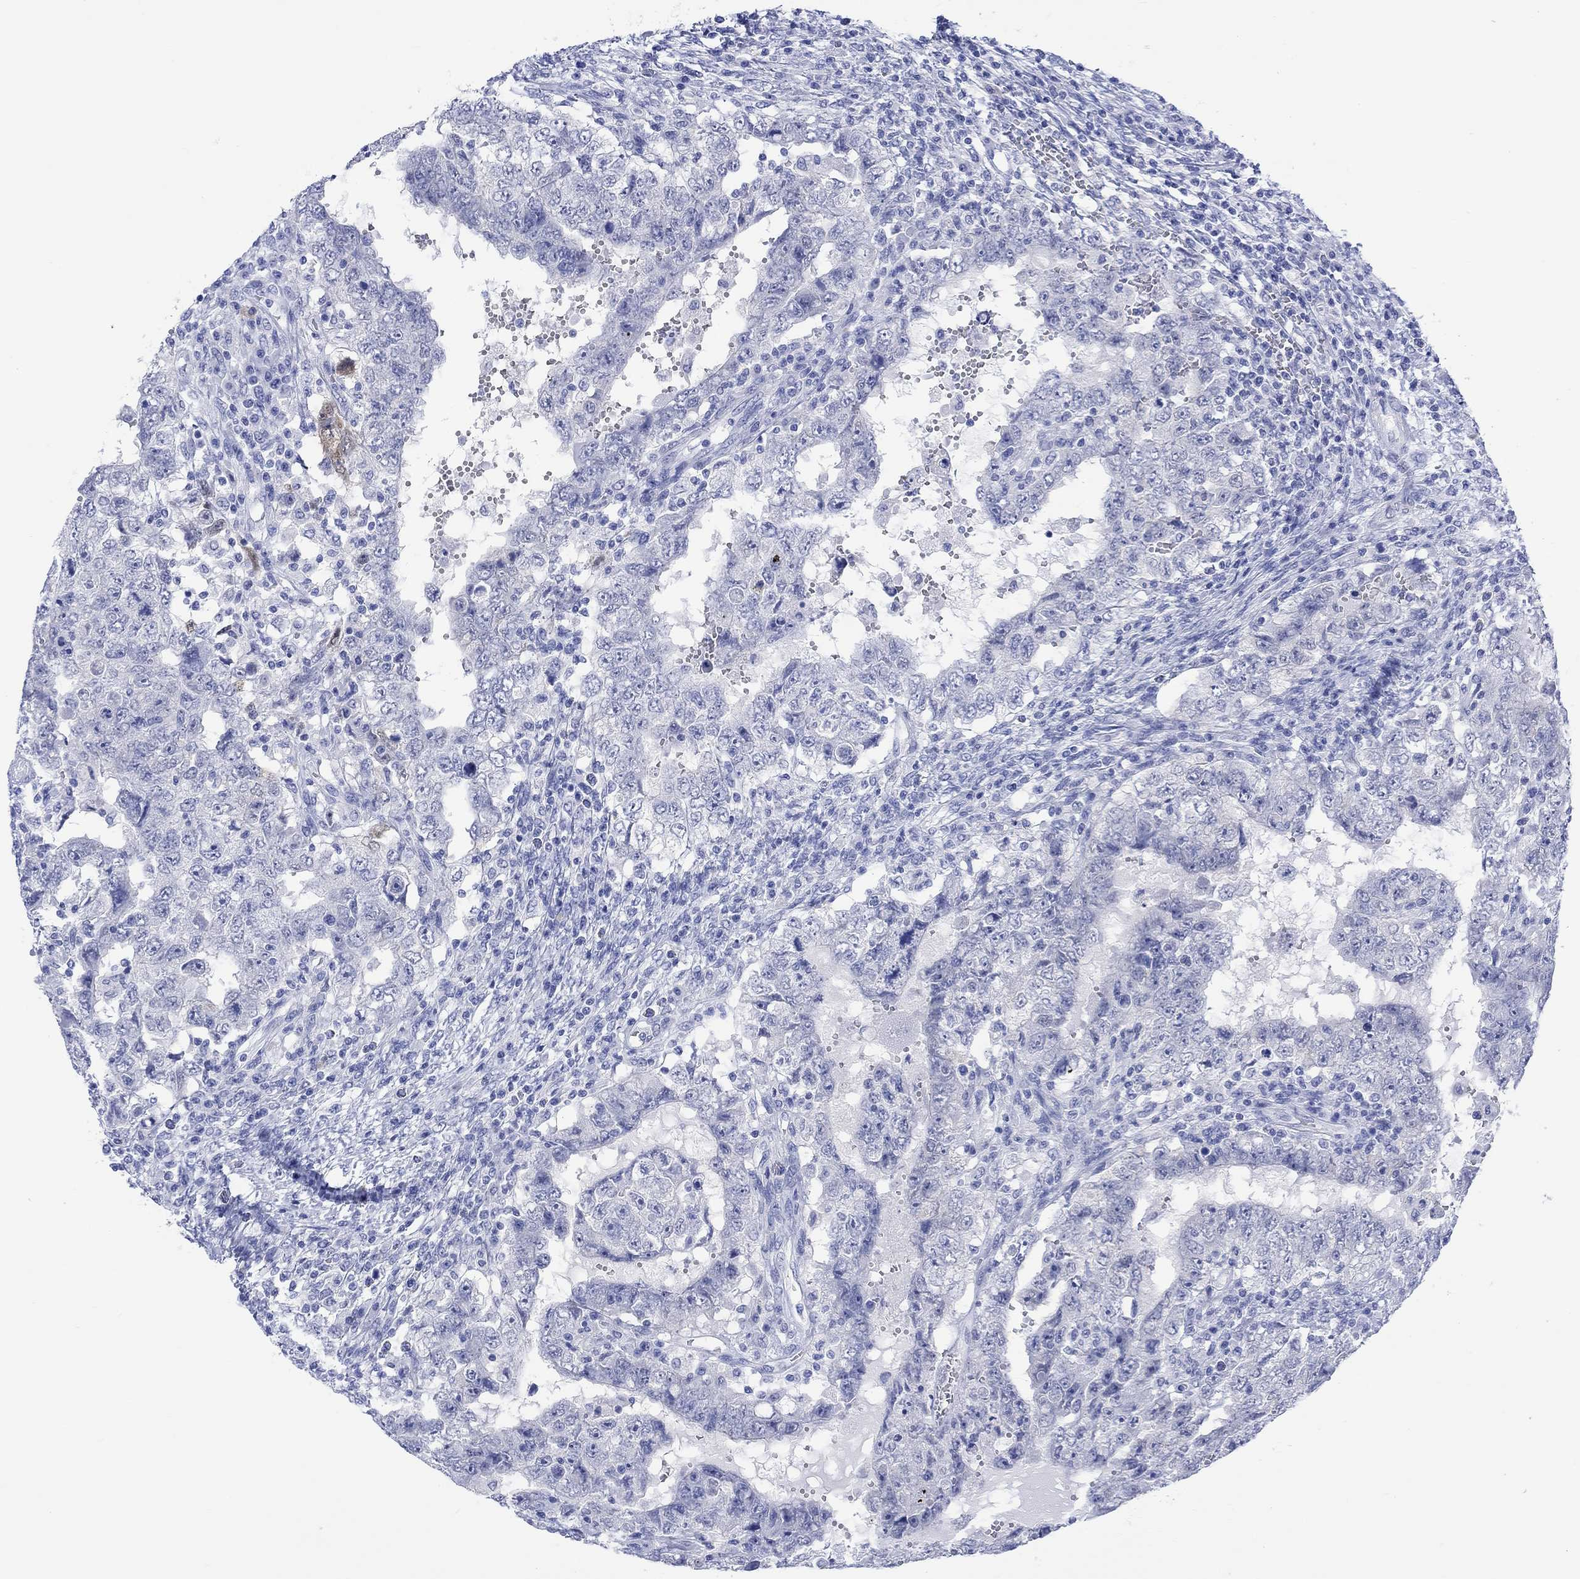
{"staining": {"intensity": "negative", "quantity": "none", "location": "none"}, "tissue": "testis cancer", "cell_type": "Tumor cells", "image_type": "cancer", "snomed": [{"axis": "morphology", "description": "Carcinoma, Embryonal, NOS"}, {"axis": "topography", "description": "Testis"}], "caption": "Immunohistochemical staining of testis embryonal carcinoma shows no significant expression in tumor cells.", "gene": "MSI1", "patient": {"sex": "male", "age": 26}}